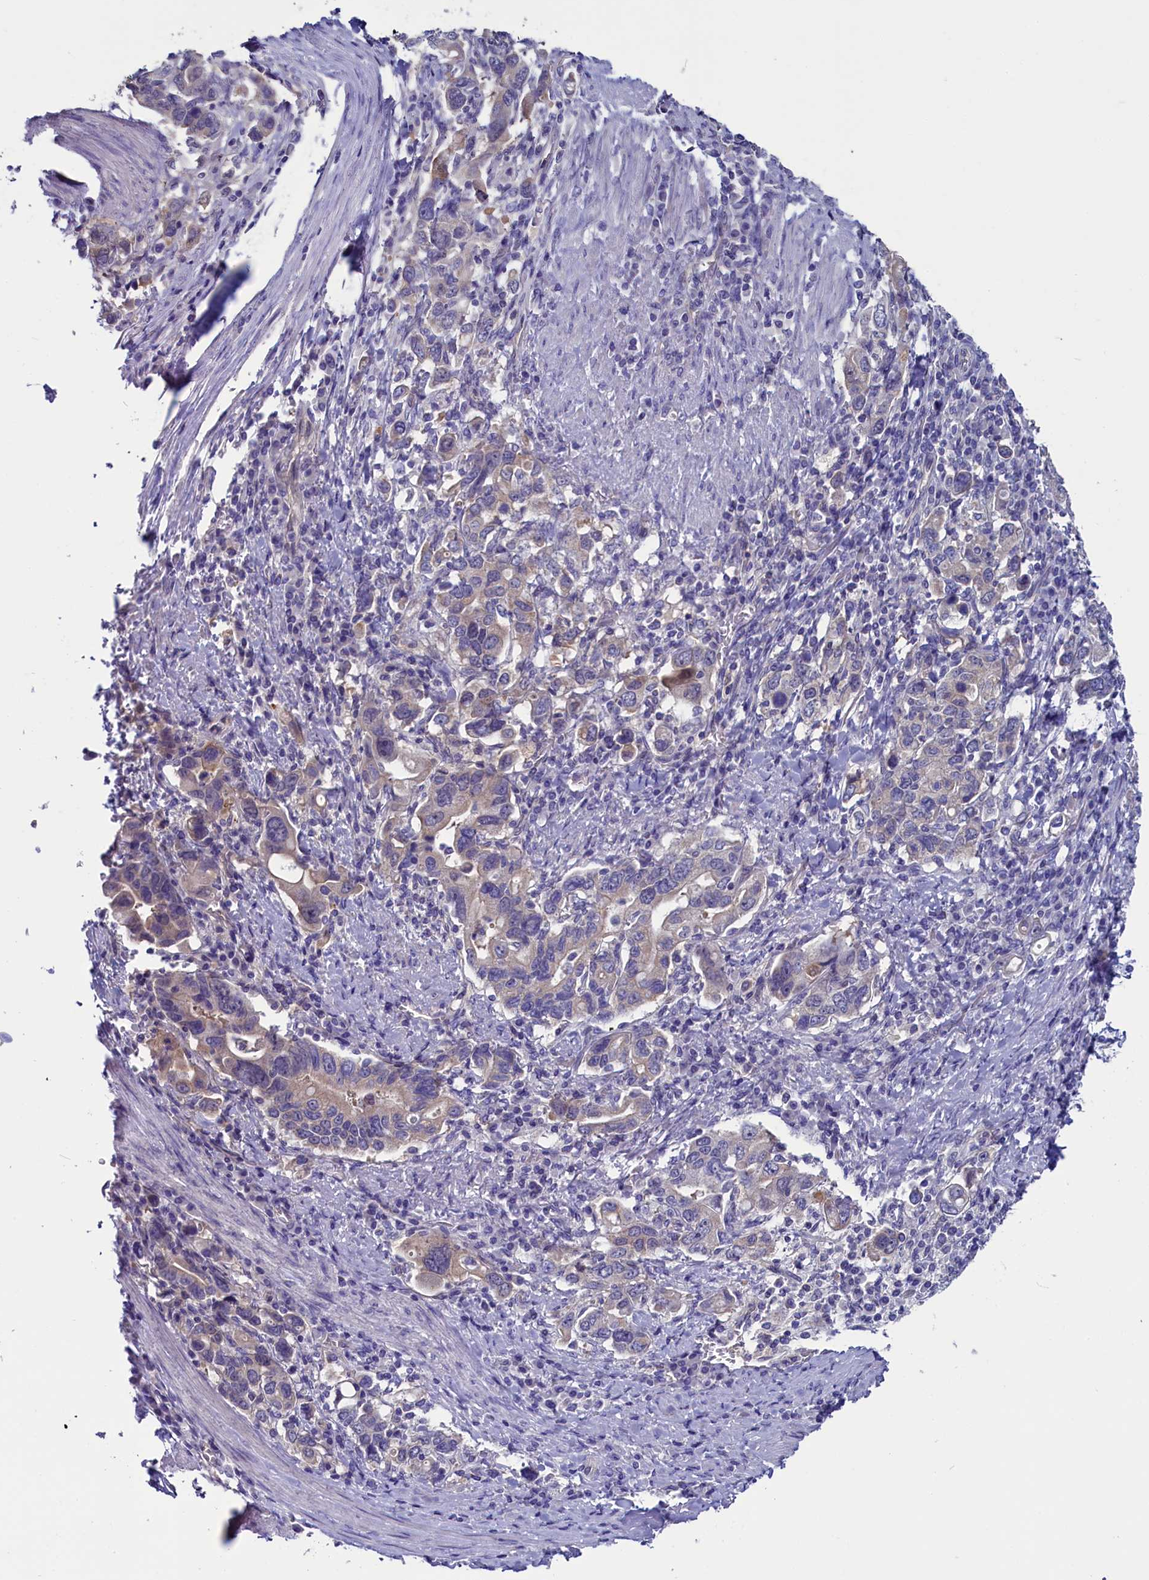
{"staining": {"intensity": "weak", "quantity": "25%-75%", "location": "cytoplasmic/membranous"}, "tissue": "stomach cancer", "cell_type": "Tumor cells", "image_type": "cancer", "snomed": [{"axis": "morphology", "description": "Adenocarcinoma, NOS"}, {"axis": "topography", "description": "Stomach, upper"}, {"axis": "topography", "description": "Stomach"}], "caption": "An IHC image of neoplastic tissue is shown. Protein staining in brown highlights weak cytoplasmic/membranous positivity in stomach cancer within tumor cells.", "gene": "CIAPIN1", "patient": {"sex": "male", "age": 62}}